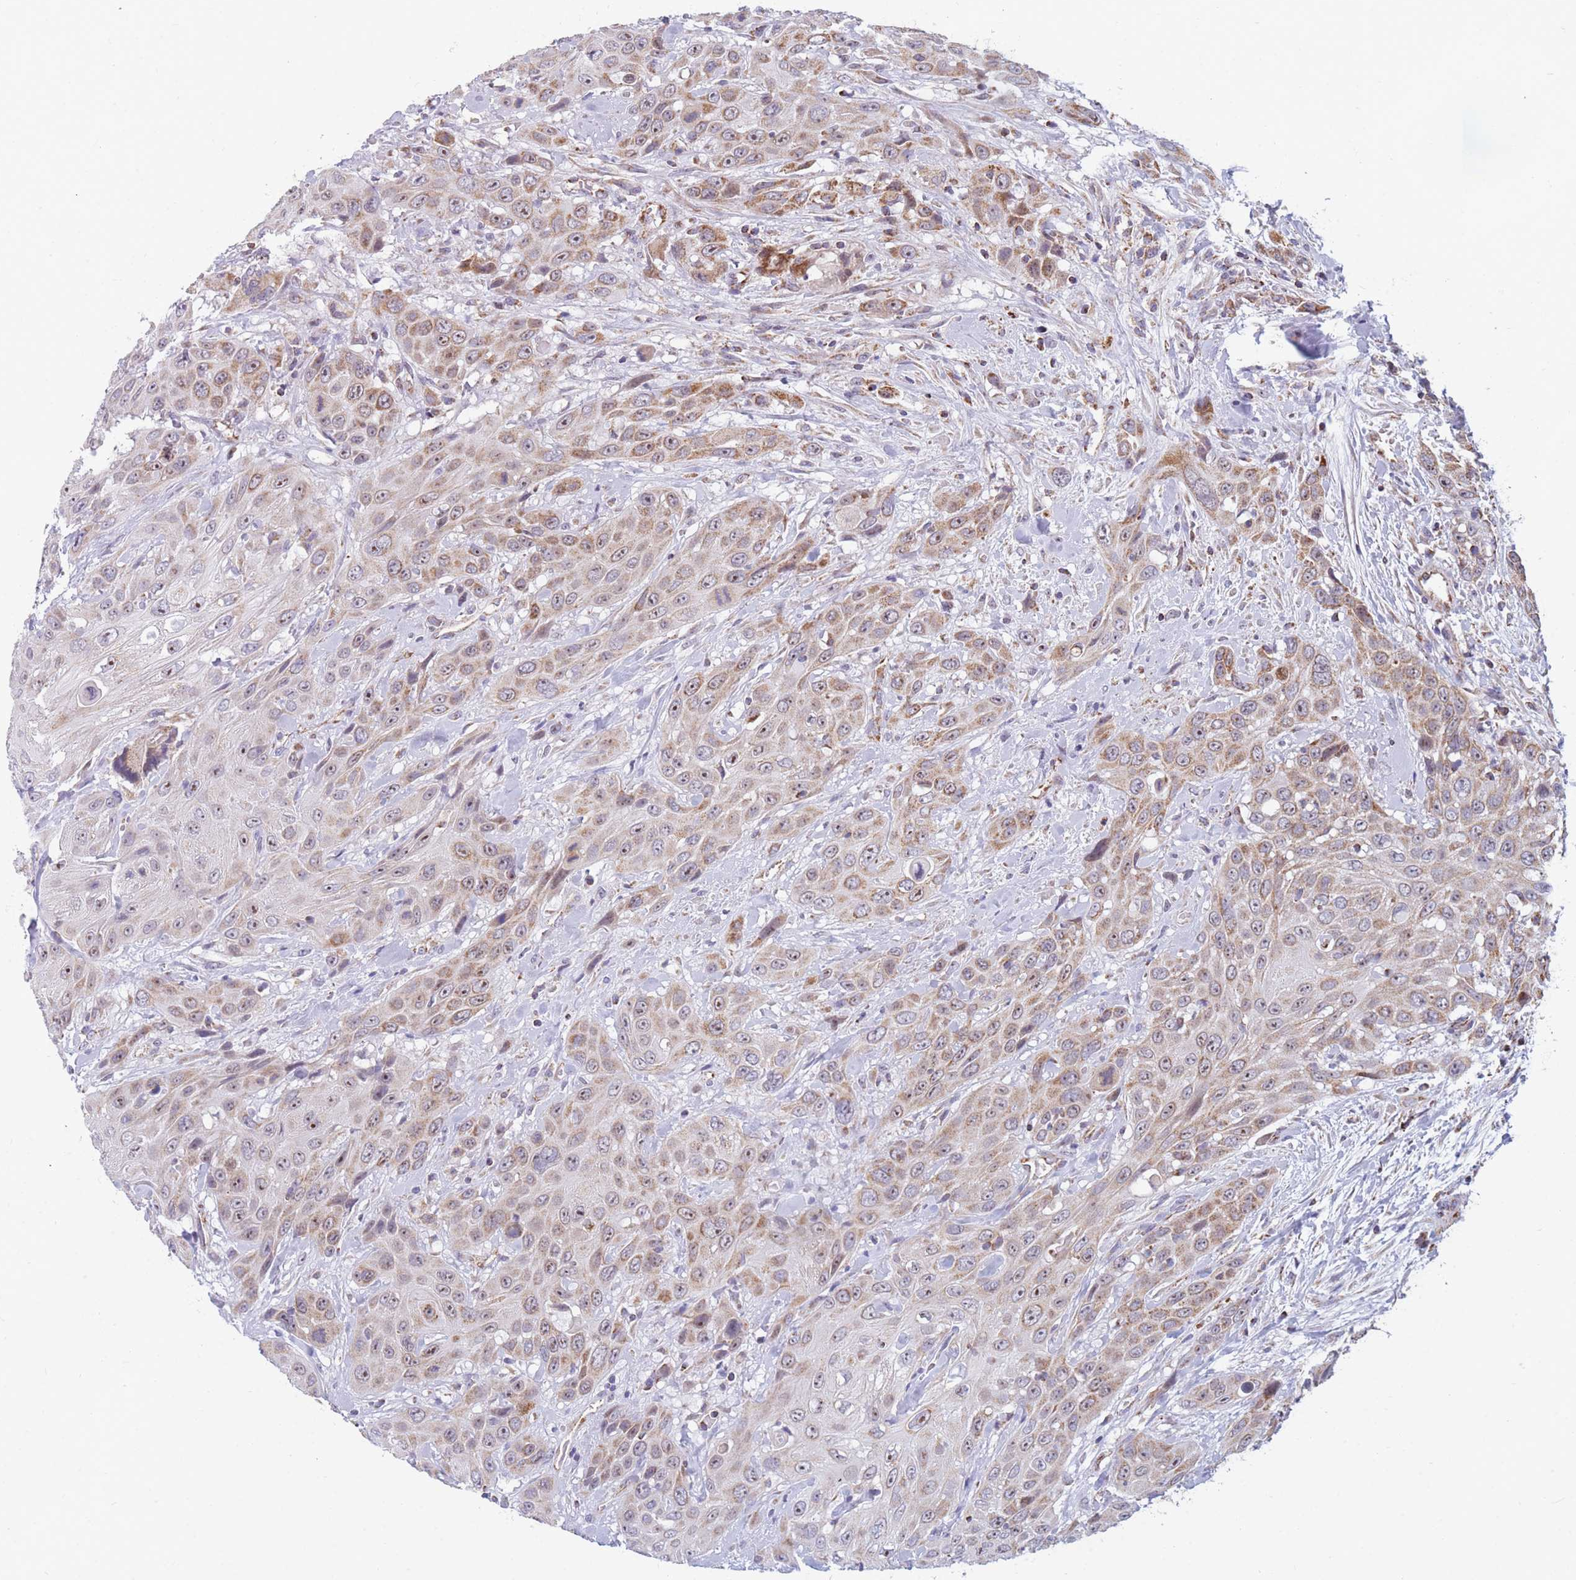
{"staining": {"intensity": "moderate", "quantity": "<25%", "location": "cytoplasmic/membranous"}, "tissue": "head and neck cancer", "cell_type": "Tumor cells", "image_type": "cancer", "snomed": [{"axis": "morphology", "description": "Squamous cell carcinoma, NOS"}, {"axis": "topography", "description": "Head-Neck"}], "caption": "Brown immunohistochemical staining in human head and neck cancer demonstrates moderate cytoplasmic/membranous positivity in about <25% of tumor cells.", "gene": "DDX49", "patient": {"sex": "male", "age": 81}}